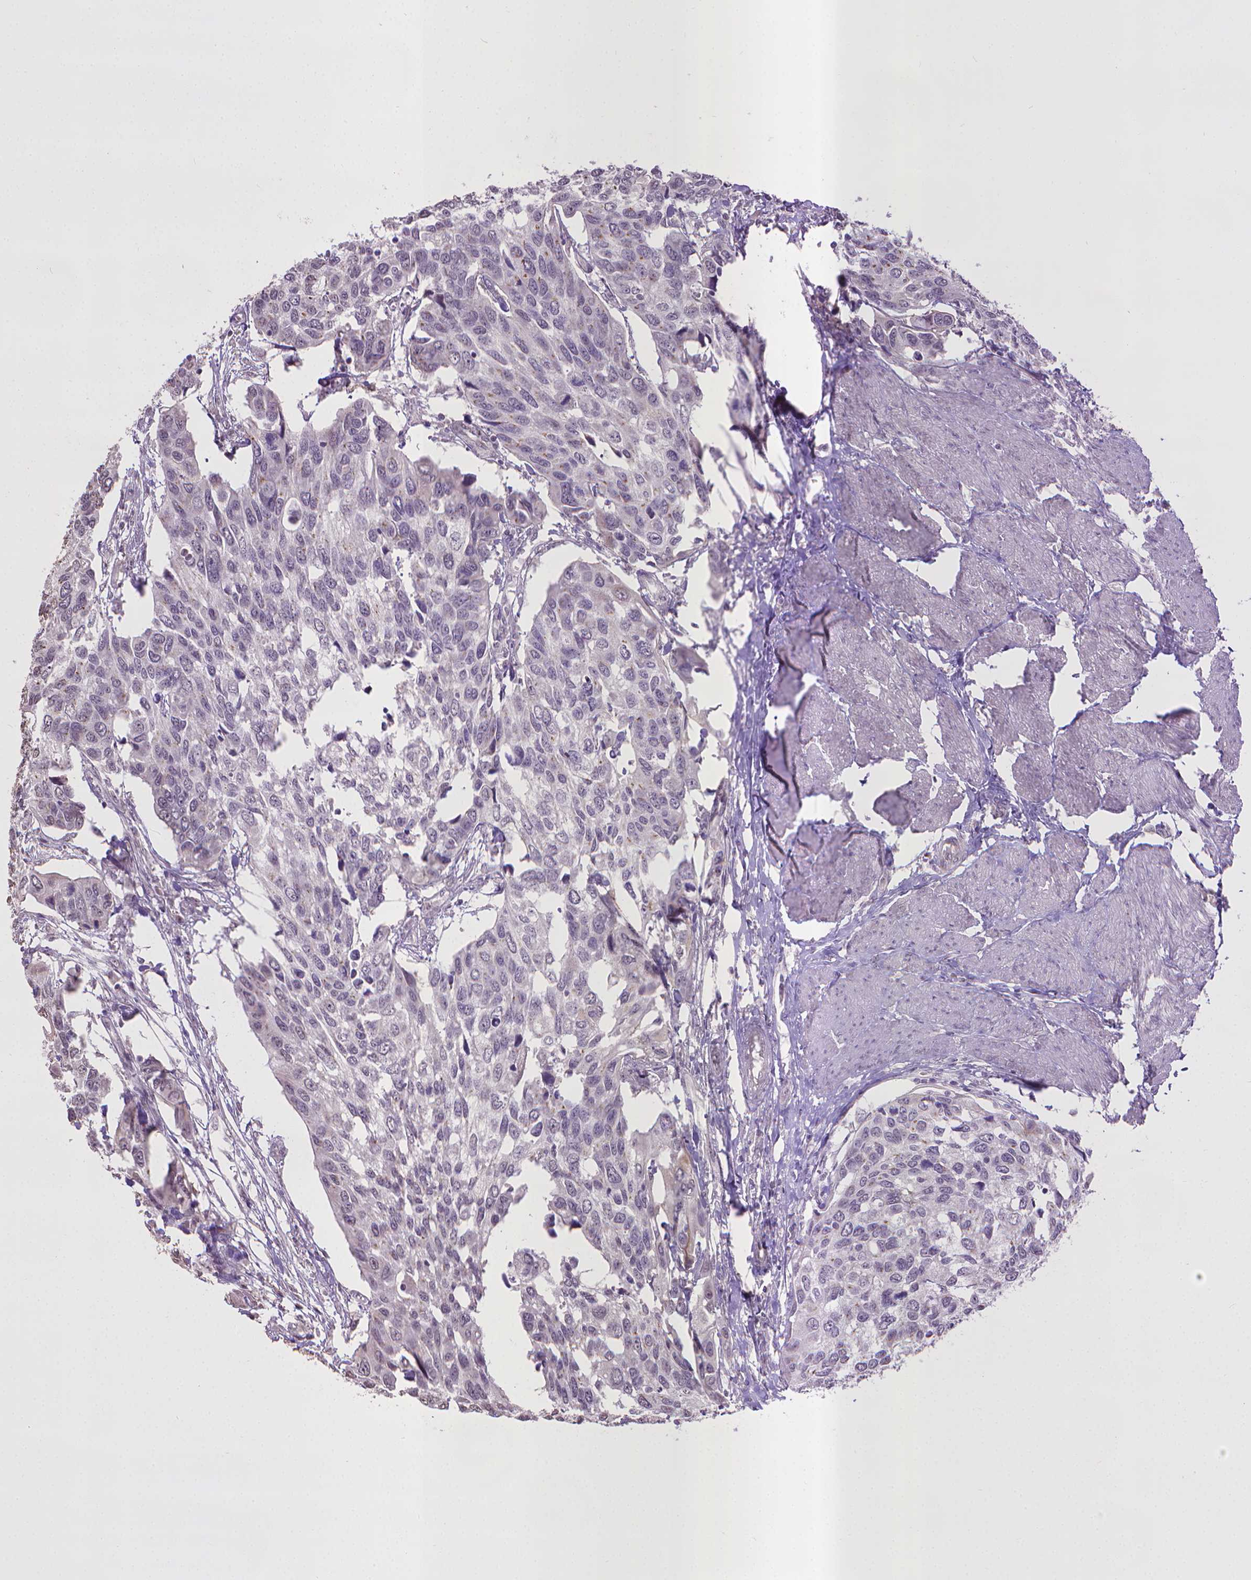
{"staining": {"intensity": "negative", "quantity": "none", "location": "none"}, "tissue": "urothelial cancer", "cell_type": "Tumor cells", "image_type": "cancer", "snomed": [{"axis": "morphology", "description": "Urothelial carcinoma, High grade"}, {"axis": "topography", "description": "Urinary bladder"}], "caption": "High-grade urothelial carcinoma was stained to show a protein in brown. There is no significant staining in tumor cells.", "gene": "CPM", "patient": {"sex": "male", "age": 60}}